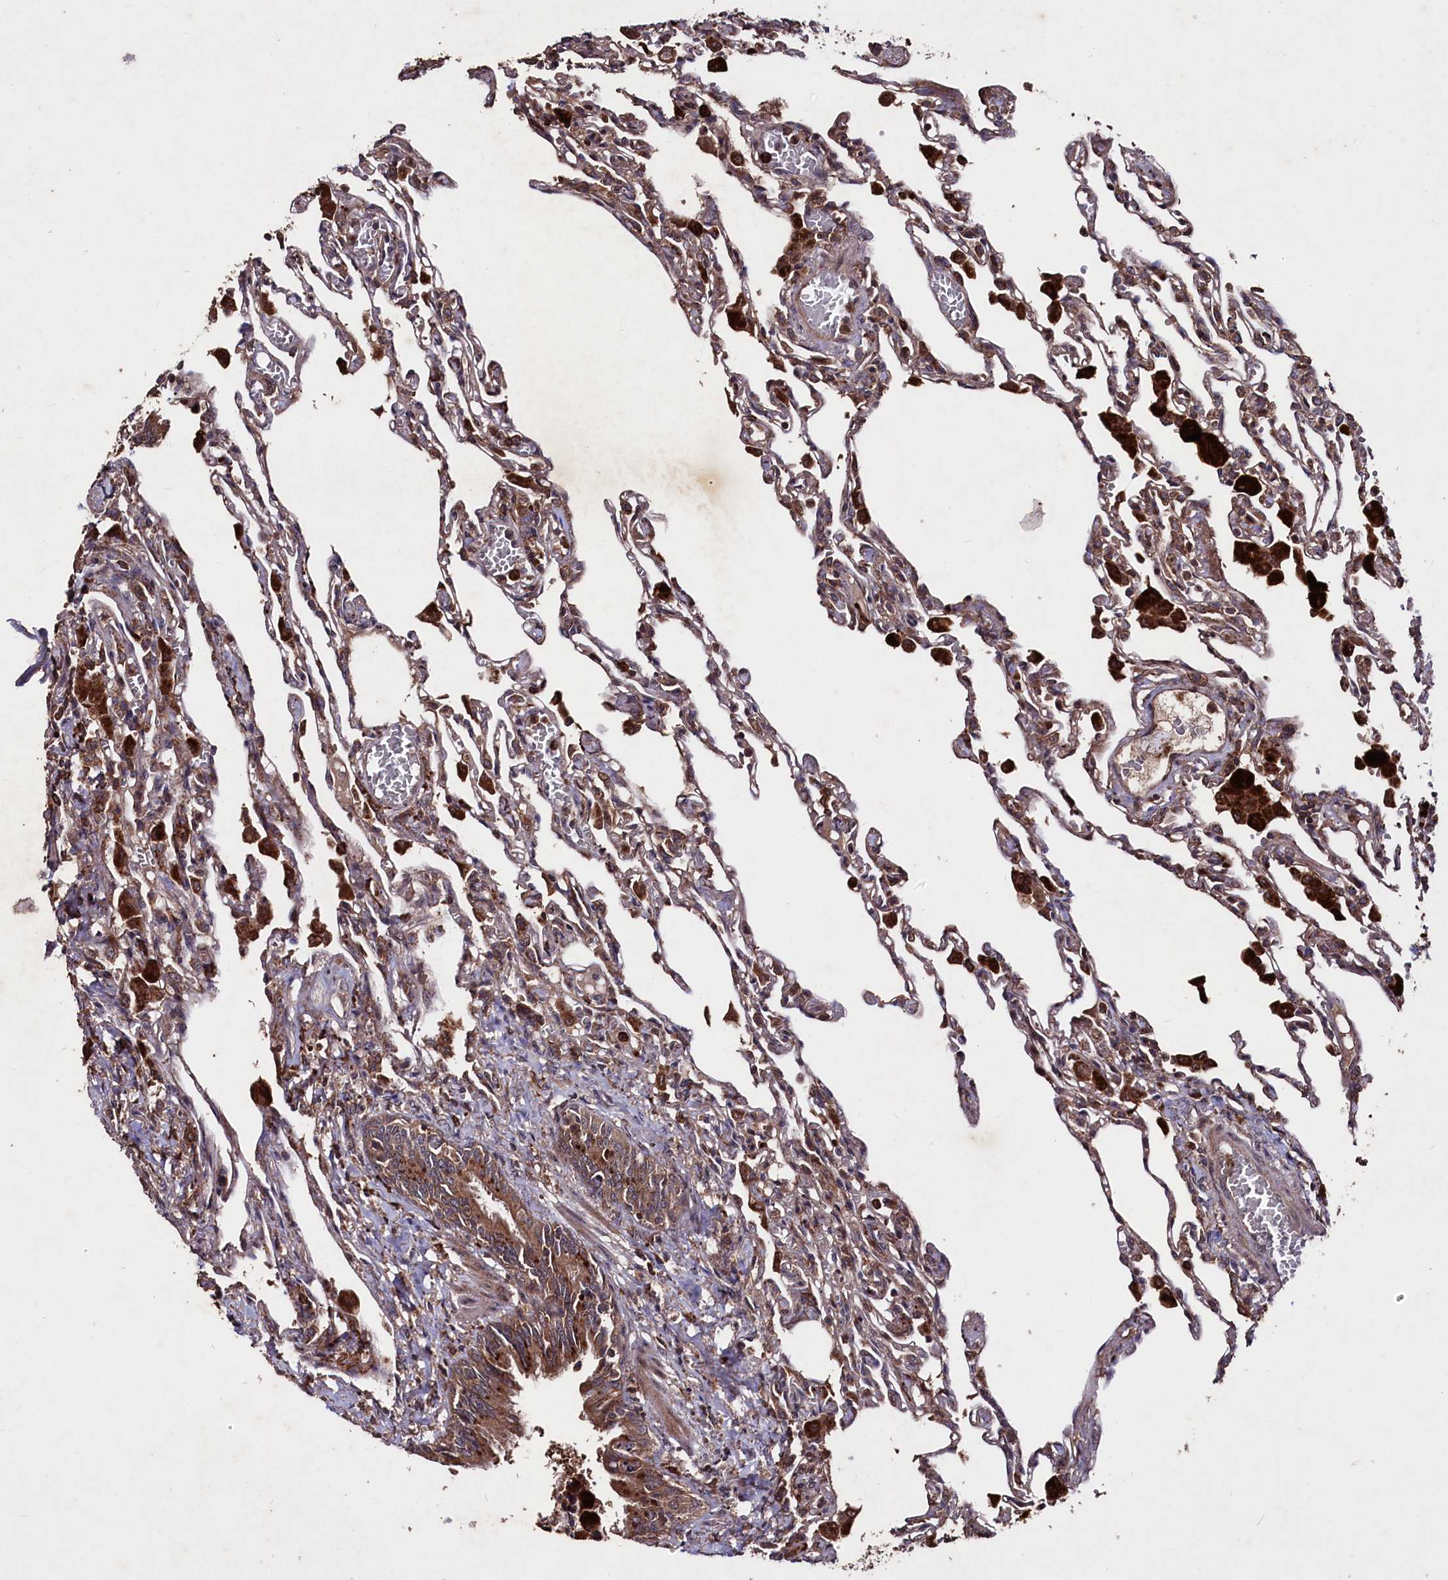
{"staining": {"intensity": "moderate", "quantity": ">75%", "location": "cytoplasmic/membranous"}, "tissue": "lung", "cell_type": "Alveolar cells", "image_type": "normal", "snomed": [{"axis": "morphology", "description": "Normal tissue, NOS"}, {"axis": "topography", "description": "Bronchus"}, {"axis": "topography", "description": "Lung"}], "caption": "Approximately >75% of alveolar cells in unremarkable human lung reveal moderate cytoplasmic/membranous protein positivity as visualized by brown immunohistochemical staining.", "gene": "MYO1H", "patient": {"sex": "female", "age": 49}}